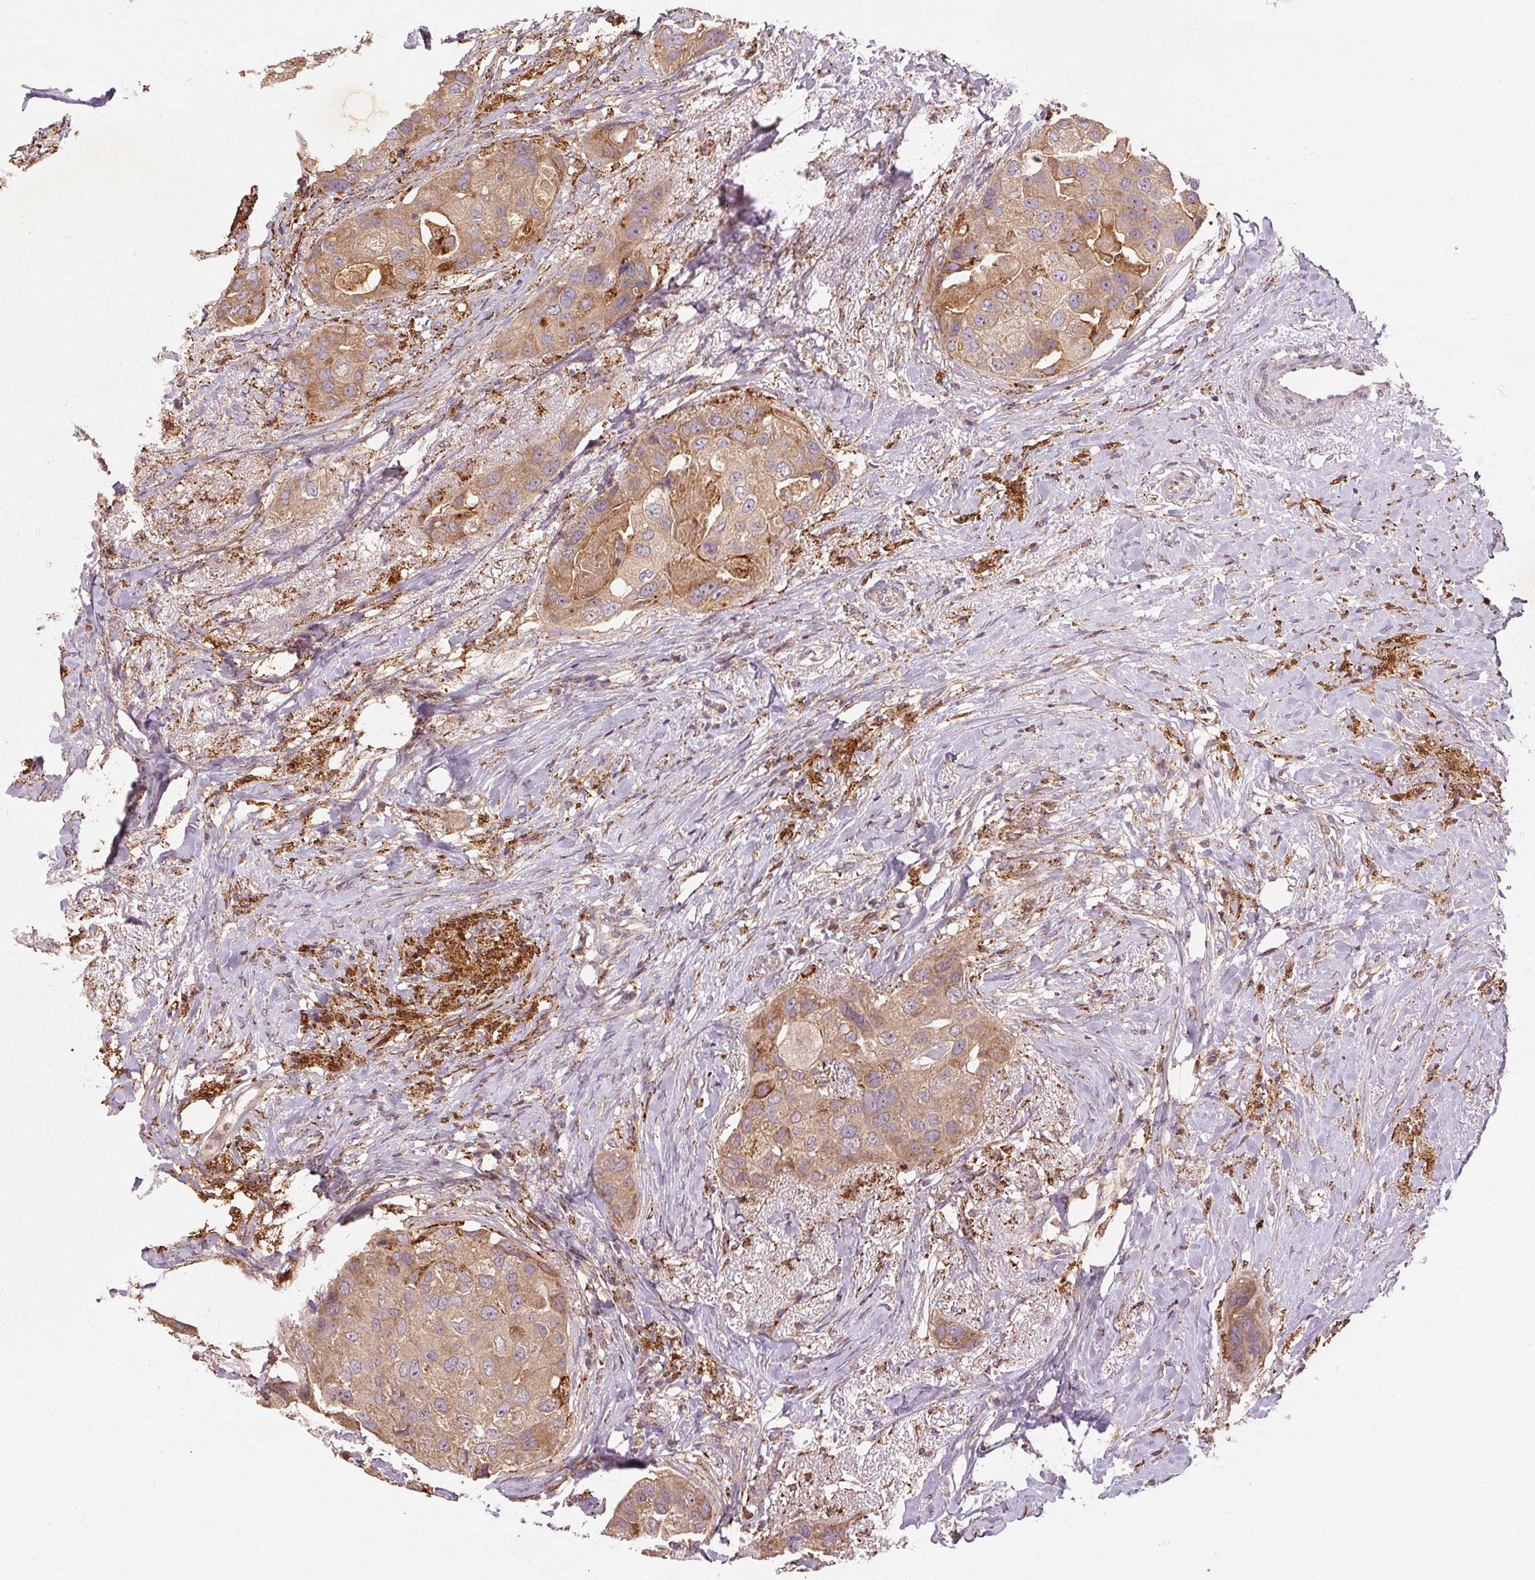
{"staining": {"intensity": "moderate", "quantity": ">75%", "location": "cytoplasmic/membranous"}, "tissue": "breast cancer", "cell_type": "Tumor cells", "image_type": "cancer", "snomed": [{"axis": "morphology", "description": "Duct carcinoma"}, {"axis": "topography", "description": "Breast"}], "caption": "Immunohistochemistry (IHC) (DAB (3,3'-diaminobenzidine)) staining of human intraductal carcinoma (breast) displays moderate cytoplasmic/membranous protein expression in approximately >75% of tumor cells.", "gene": "FNBP1L", "patient": {"sex": "female", "age": 43}}